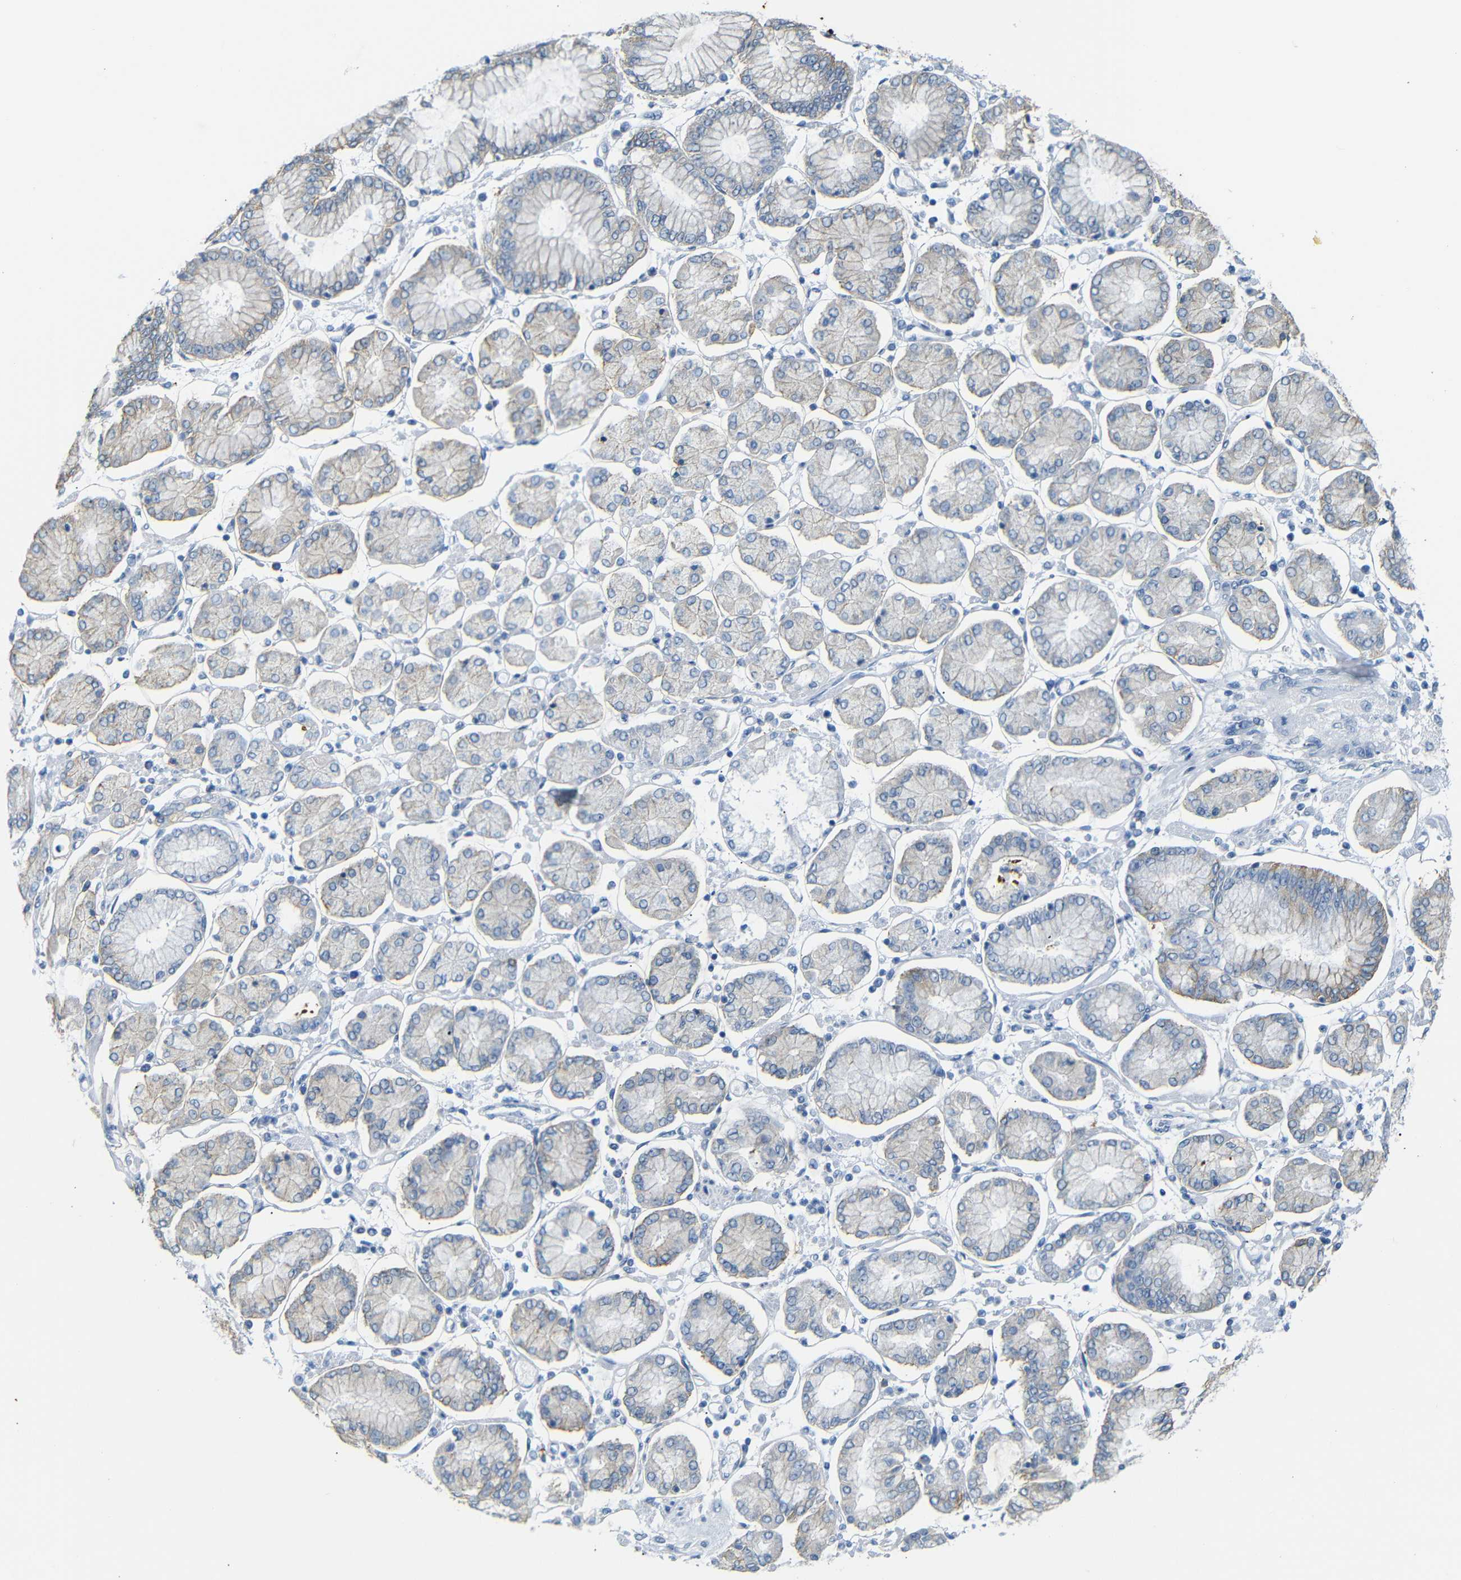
{"staining": {"intensity": "weak", "quantity": "<25%", "location": "cytoplasmic/membranous"}, "tissue": "stomach cancer", "cell_type": "Tumor cells", "image_type": "cancer", "snomed": [{"axis": "morphology", "description": "Adenocarcinoma, NOS"}, {"axis": "topography", "description": "Stomach"}], "caption": "There is no significant staining in tumor cells of adenocarcinoma (stomach). (DAB IHC with hematoxylin counter stain).", "gene": "FCRL1", "patient": {"sex": "male", "age": 76}}